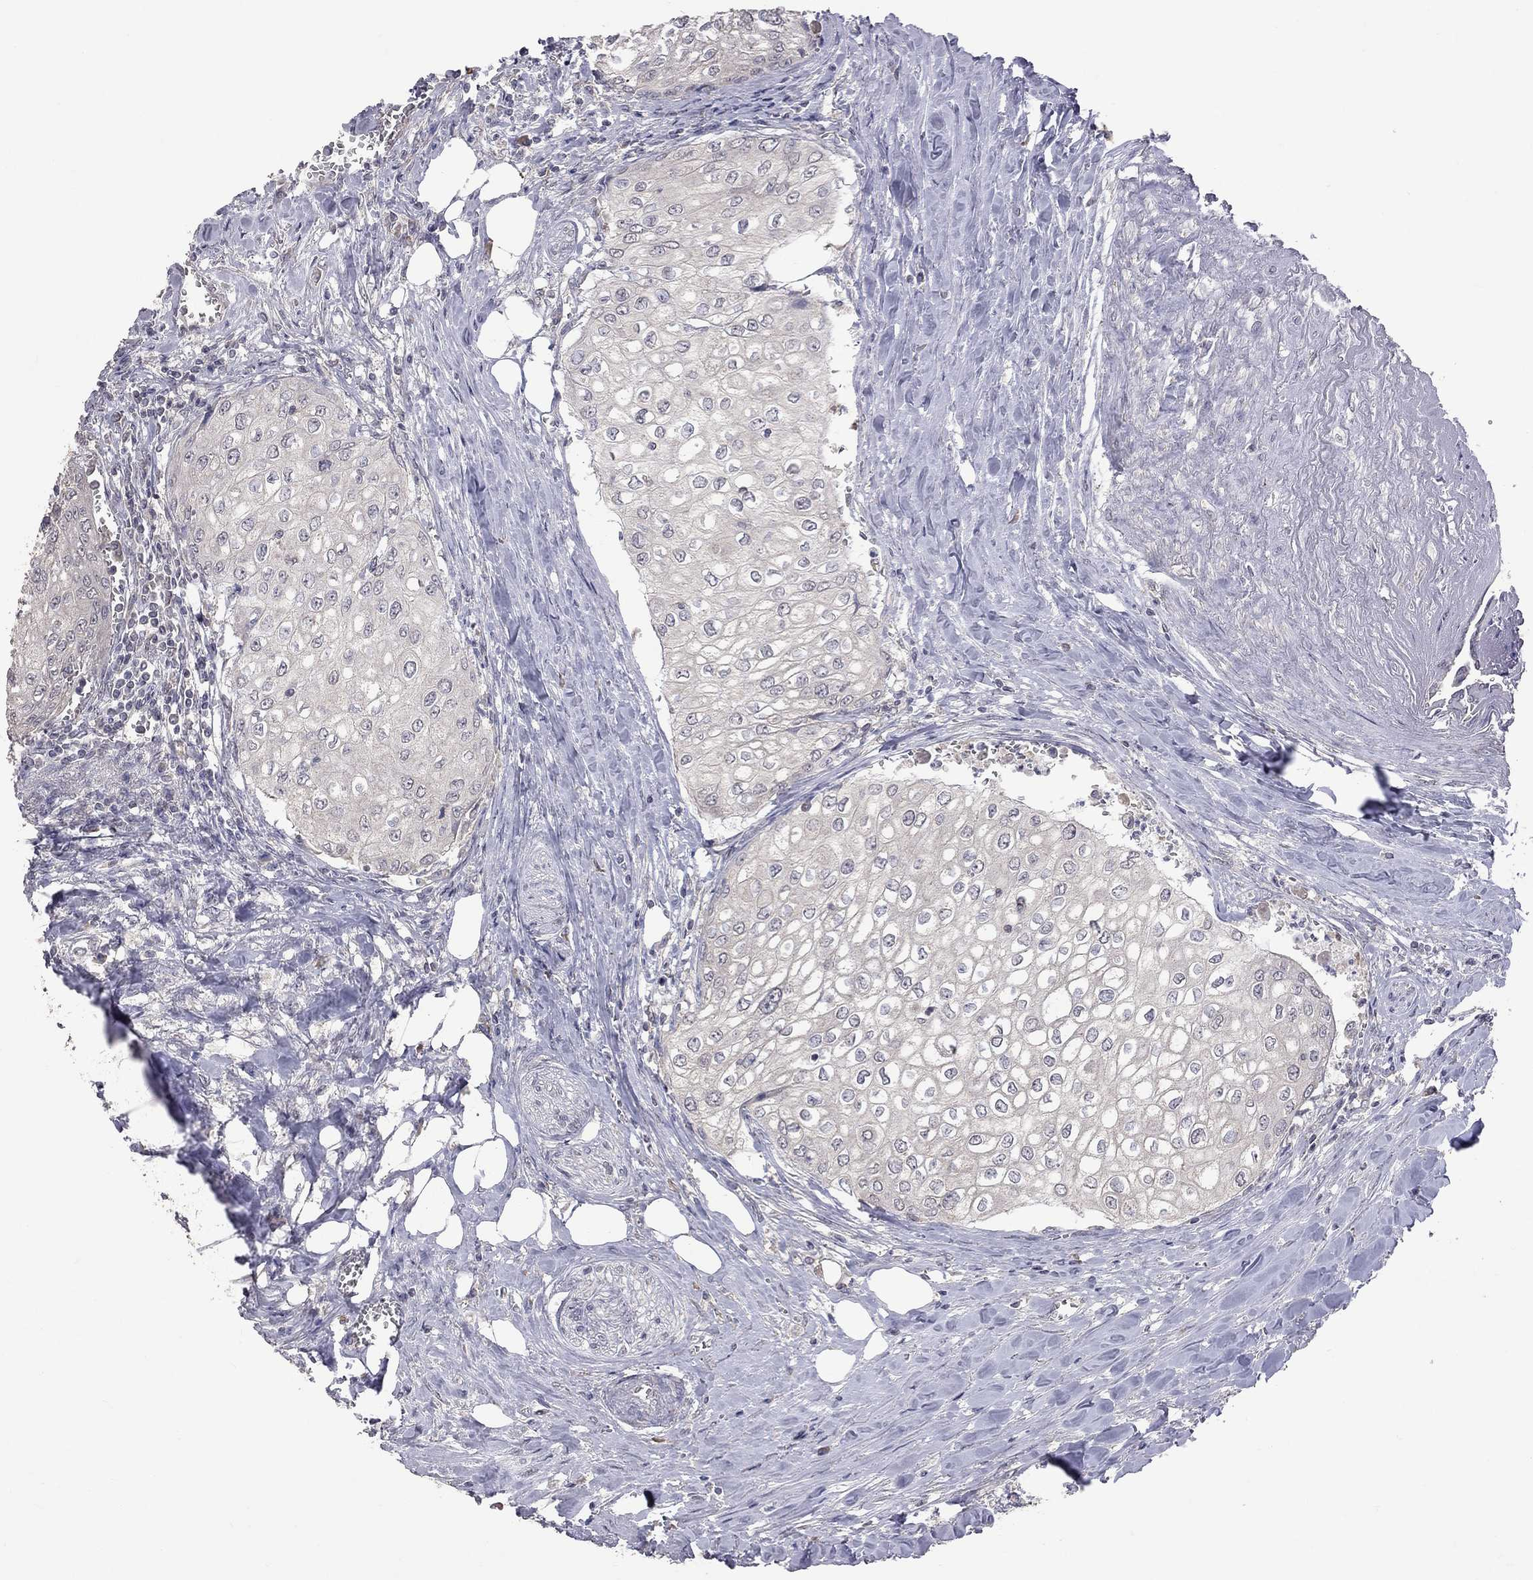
{"staining": {"intensity": "negative", "quantity": "none", "location": "none"}, "tissue": "urothelial cancer", "cell_type": "Tumor cells", "image_type": "cancer", "snomed": [{"axis": "morphology", "description": "Urothelial carcinoma, High grade"}, {"axis": "topography", "description": "Urinary bladder"}], "caption": "This histopathology image is of high-grade urothelial carcinoma stained with immunohistochemistry (IHC) to label a protein in brown with the nuclei are counter-stained blue. There is no expression in tumor cells. (DAB immunohistochemistry (IHC) visualized using brightfield microscopy, high magnification).", "gene": "HTR6", "patient": {"sex": "male", "age": 62}}